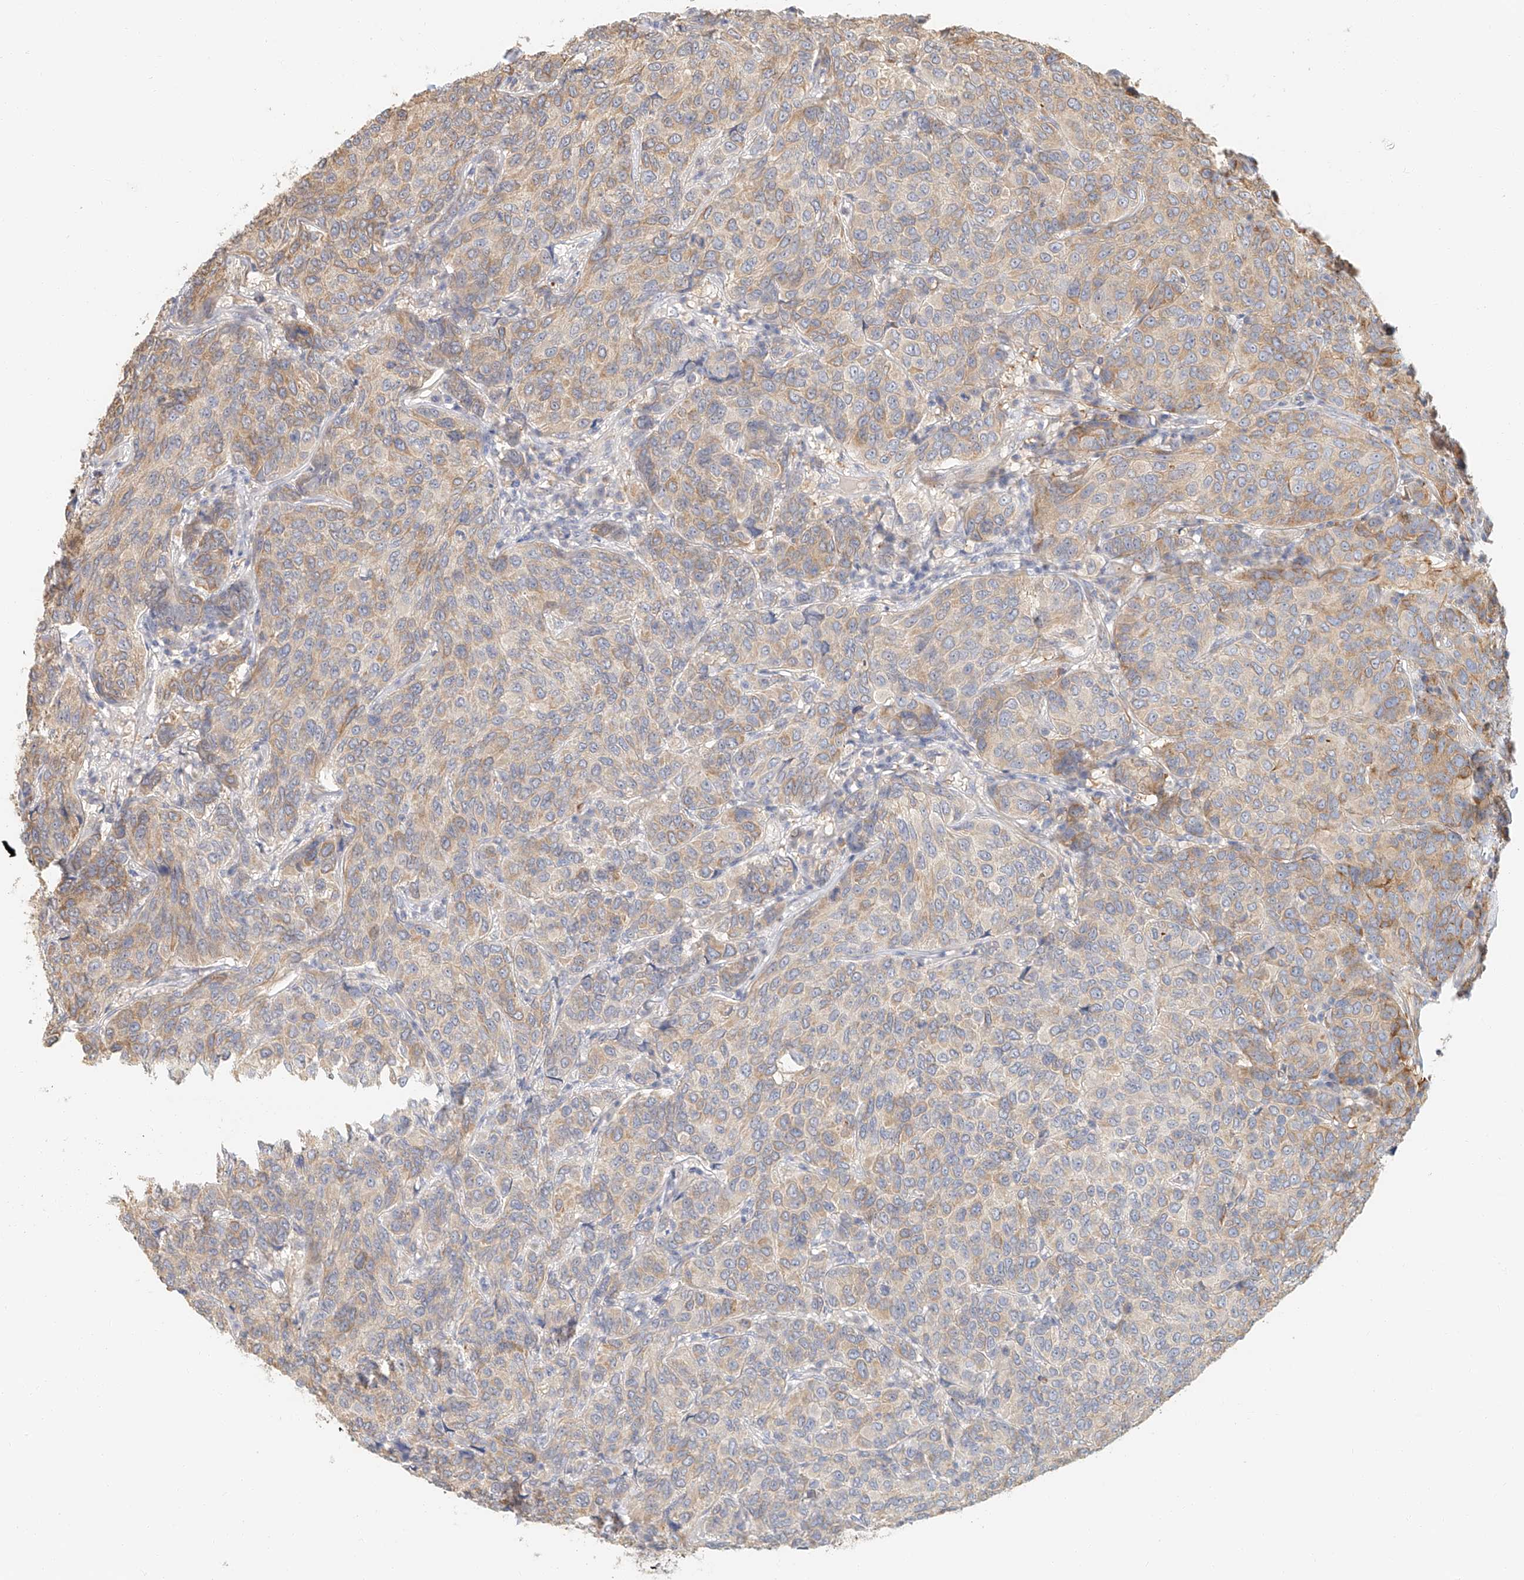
{"staining": {"intensity": "weak", "quantity": "<25%", "location": "cytoplasmic/membranous"}, "tissue": "breast cancer", "cell_type": "Tumor cells", "image_type": "cancer", "snomed": [{"axis": "morphology", "description": "Duct carcinoma"}, {"axis": "topography", "description": "Breast"}], "caption": "Tumor cells are negative for brown protein staining in invasive ductal carcinoma (breast).", "gene": "NAP1L1", "patient": {"sex": "female", "age": 55}}